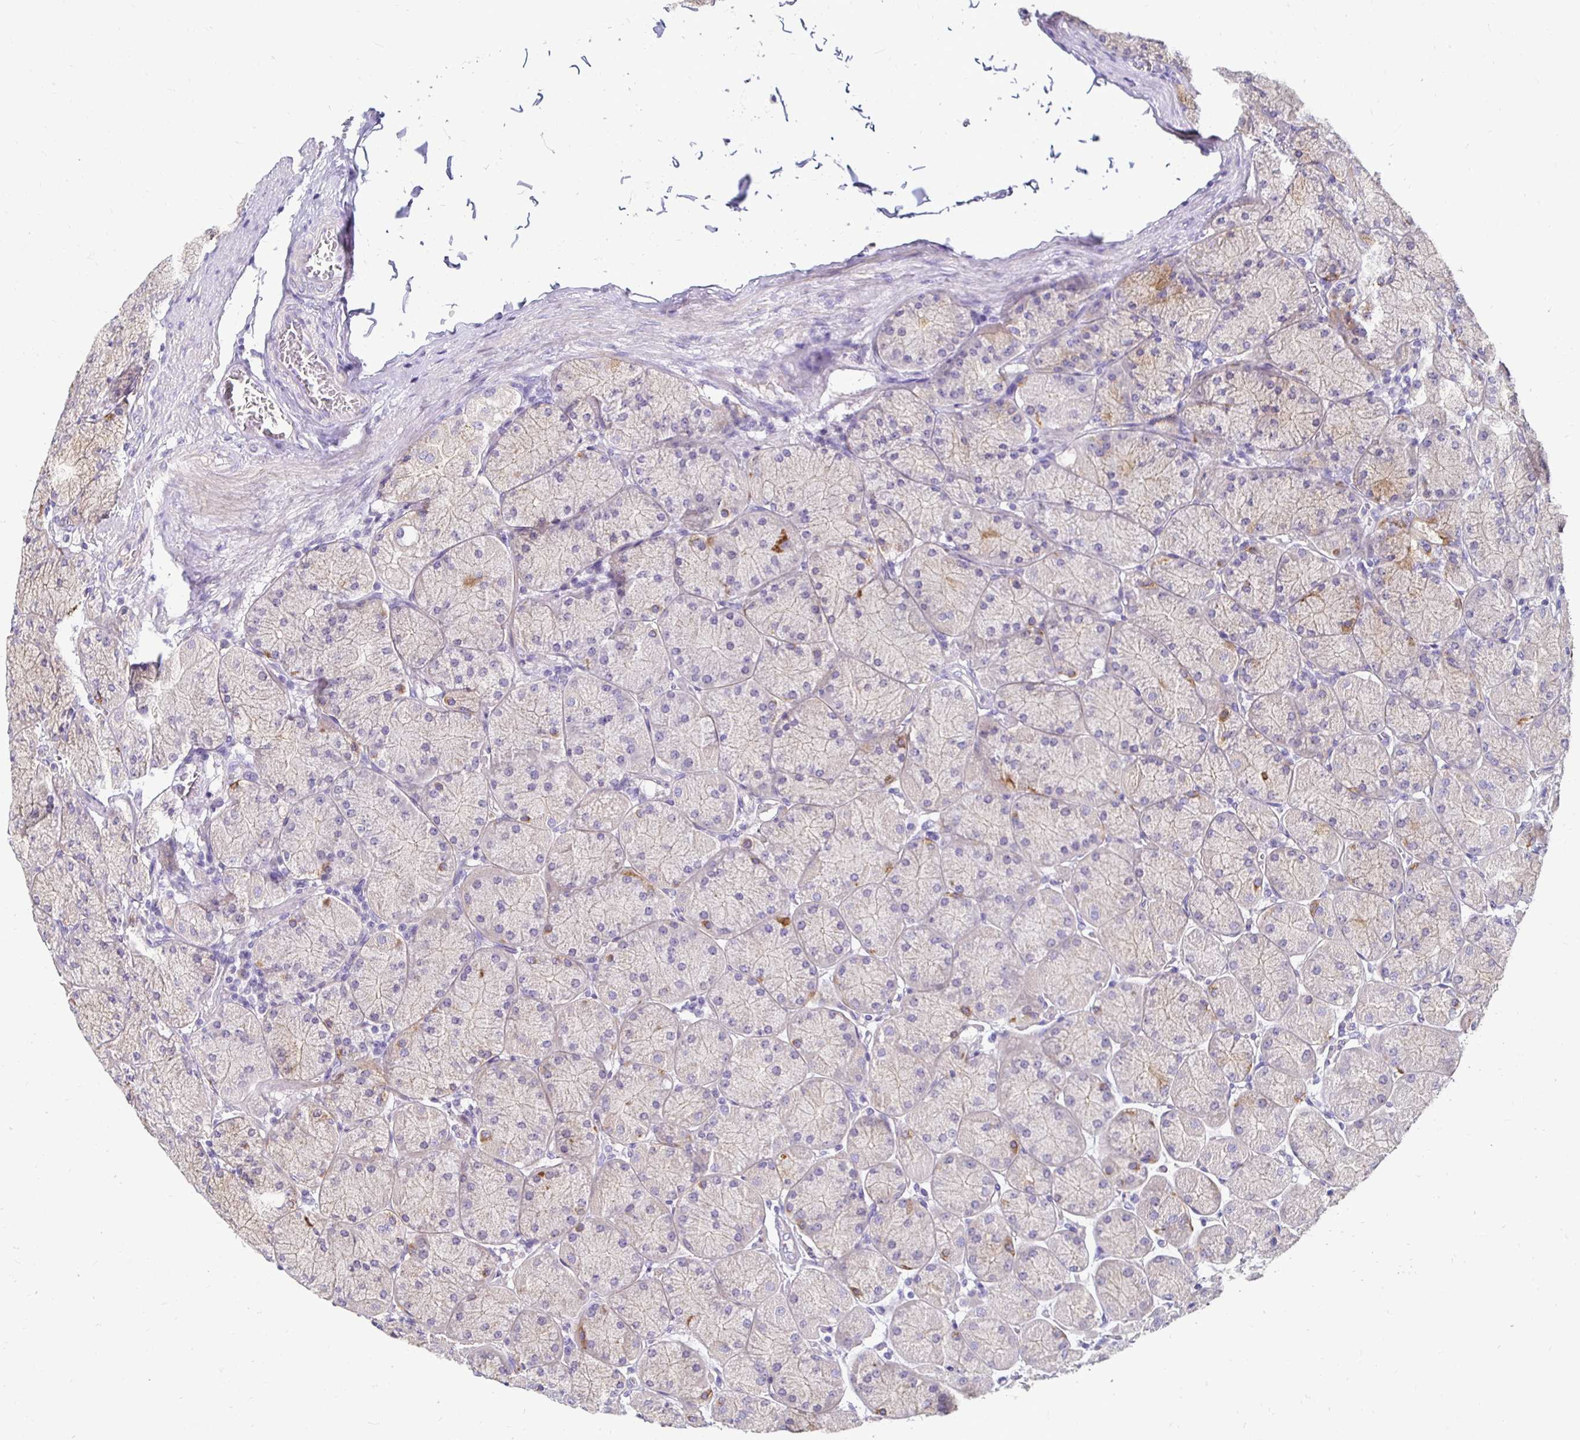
{"staining": {"intensity": "weak", "quantity": "<25%", "location": "cytoplasmic/membranous"}, "tissue": "stomach", "cell_type": "Glandular cells", "image_type": "normal", "snomed": [{"axis": "morphology", "description": "Normal tissue, NOS"}, {"axis": "topography", "description": "Stomach, upper"}], "caption": "IHC photomicrograph of benign human stomach stained for a protein (brown), which exhibits no positivity in glandular cells. (DAB (3,3'-diaminobenzidine) immunohistochemistry visualized using brightfield microscopy, high magnification).", "gene": "AKAP6", "patient": {"sex": "female", "age": 56}}